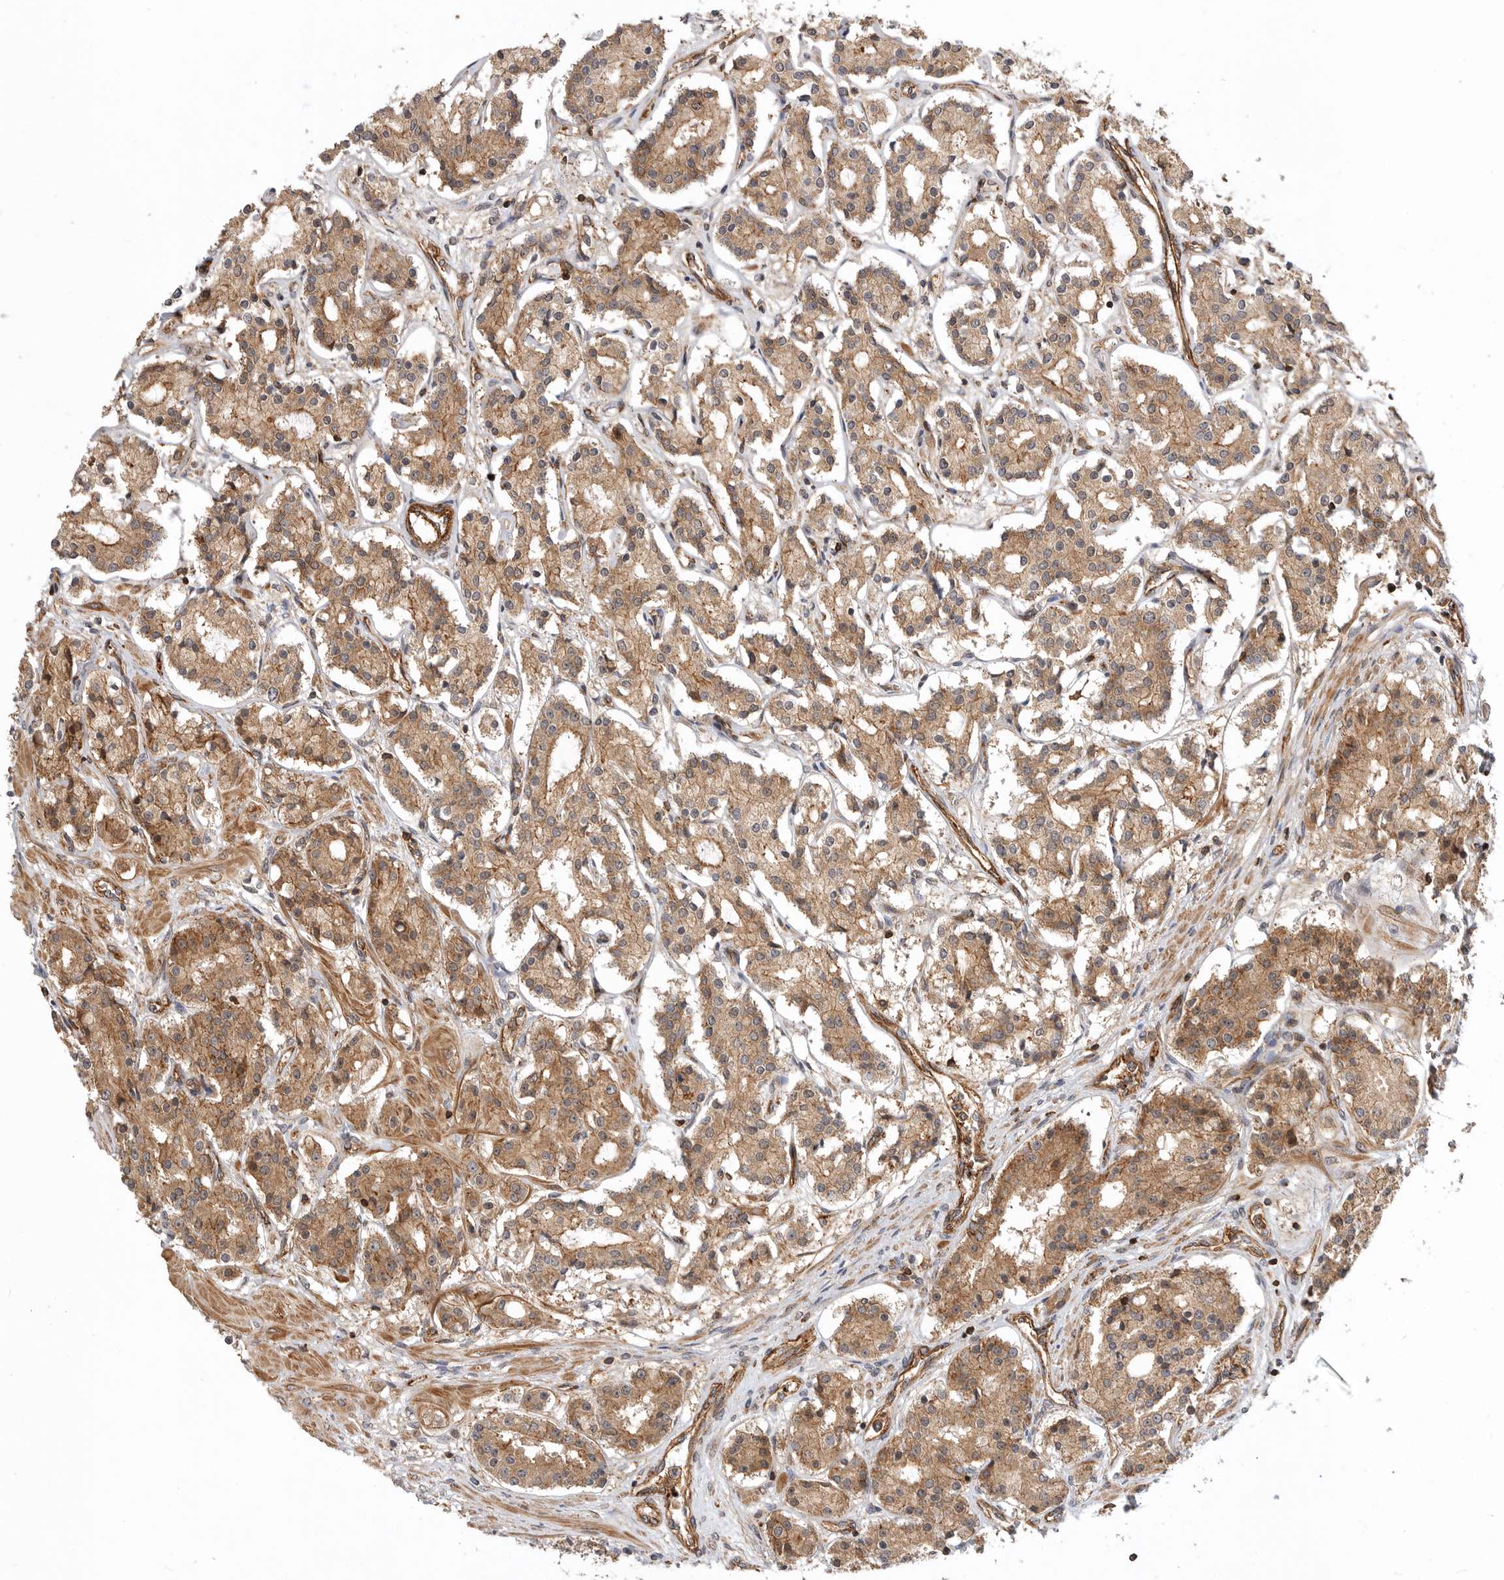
{"staining": {"intensity": "moderate", "quantity": ">75%", "location": "cytoplasmic/membranous"}, "tissue": "prostate cancer", "cell_type": "Tumor cells", "image_type": "cancer", "snomed": [{"axis": "morphology", "description": "Adenocarcinoma, High grade"}, {"axis": "topography", "description": "Prostate"}], "caption": "Protein expression analysis of prostate cancer shows moderate cytoplasmic/membranous staining in approximately >75% of tumor cells.", "gene": "GPATCH2", "patient": {"sex": "male", "age": 60}}